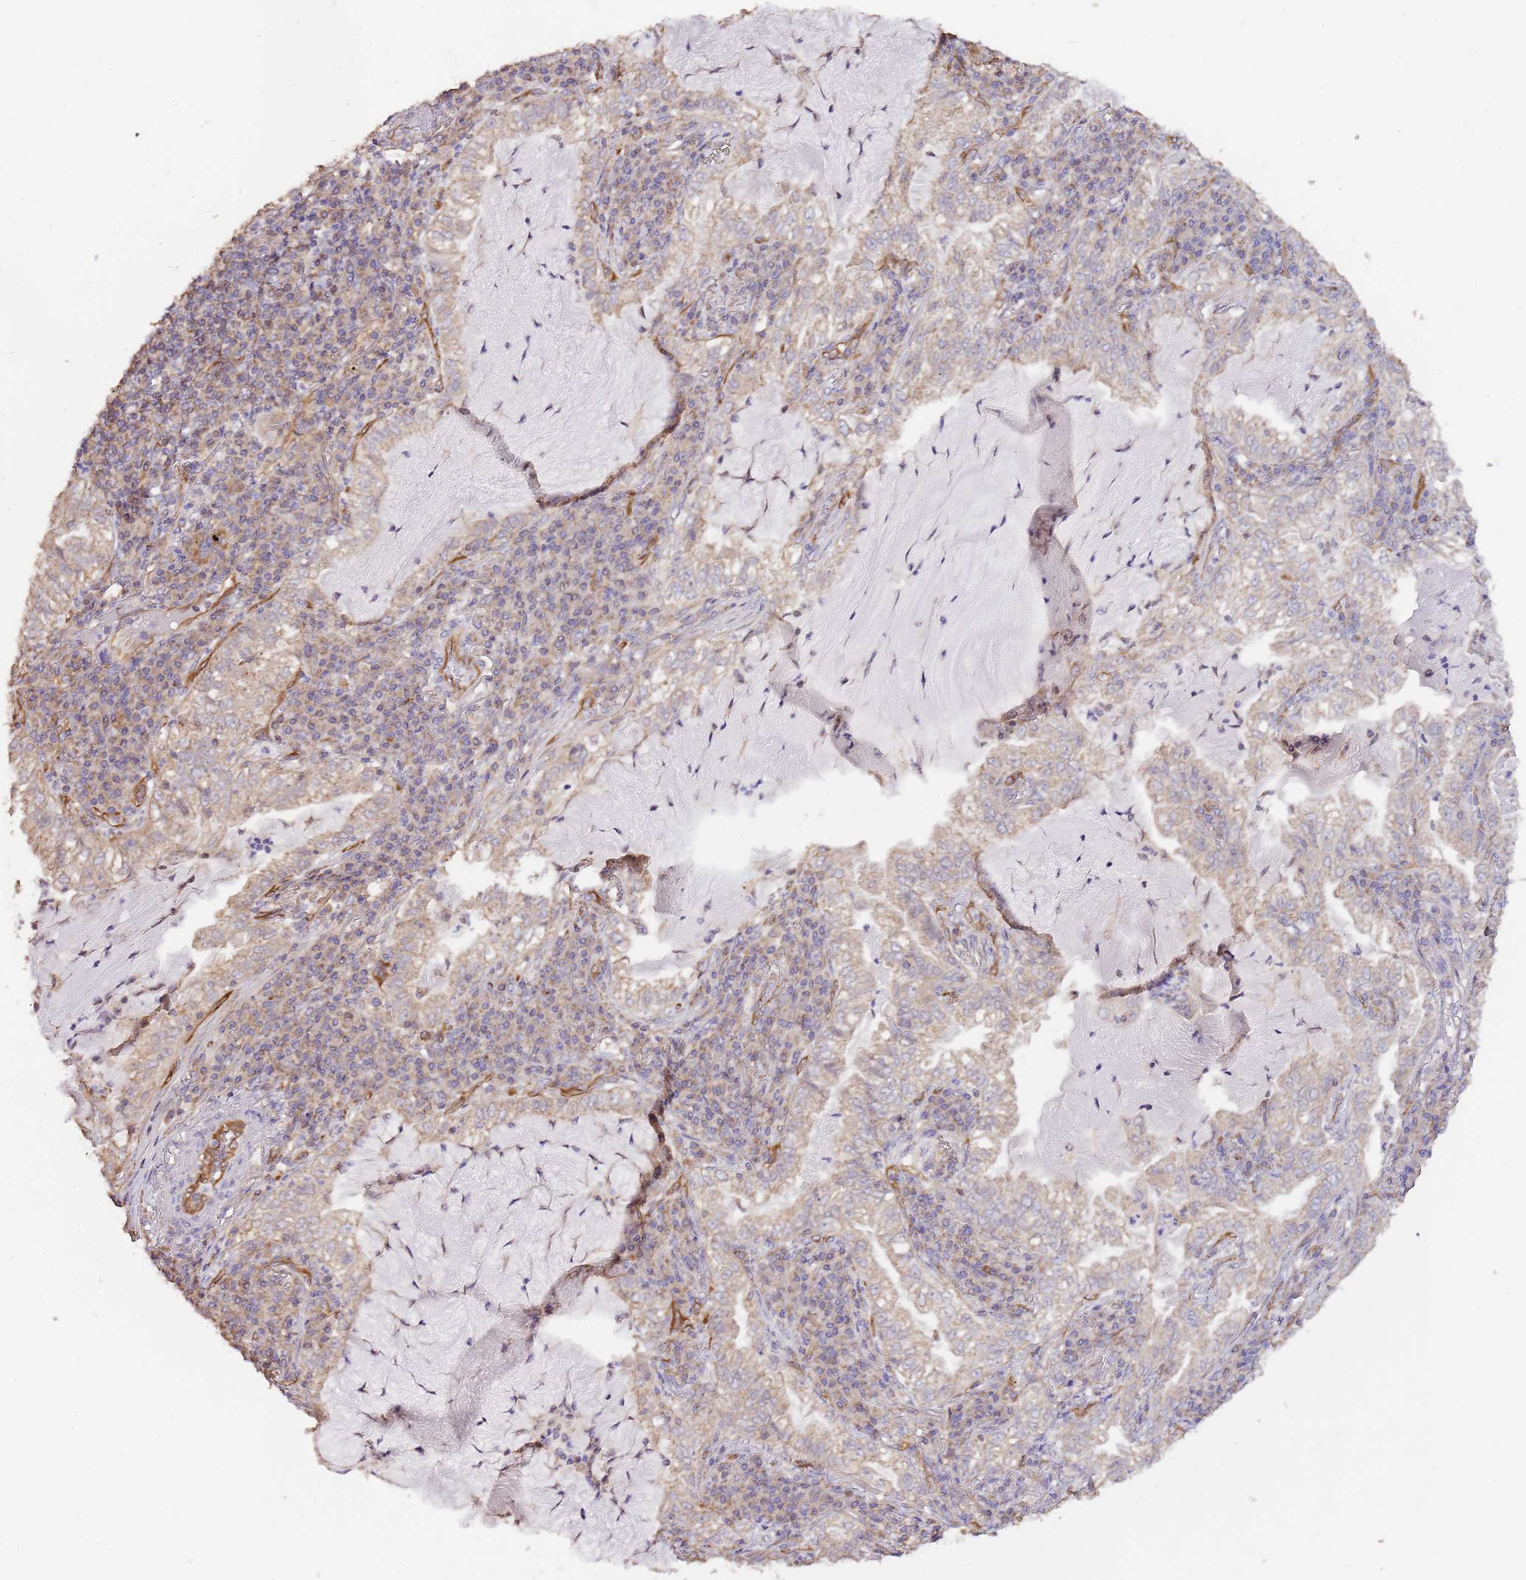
{"staining": {"intensity": "weak", "quantity": "<25%", "location": "cytoplasmic/membranous"}, "tissue": "lung cancer", "cell_type": "Tumor cells", "image_type": "cancer", "snomed": [{"axis": "morphology", "description": "Adenocarcinoma, NOS"}, {"axis": "topography", "description": "Lung"}], "caption": "High power microscopy micrograph of an IHC histopathology image of lung cancer, revealing no significant expression in tumor cells. The staining was performed using DAB (3,3'-diaminobenzidine) to visualize the protein expression in brown, while the nuclei were stained in blue with hematoxylin (Magnification: 20x).", "gene": "DOCK9", "patient": {"sex": "female", "age": 73}}